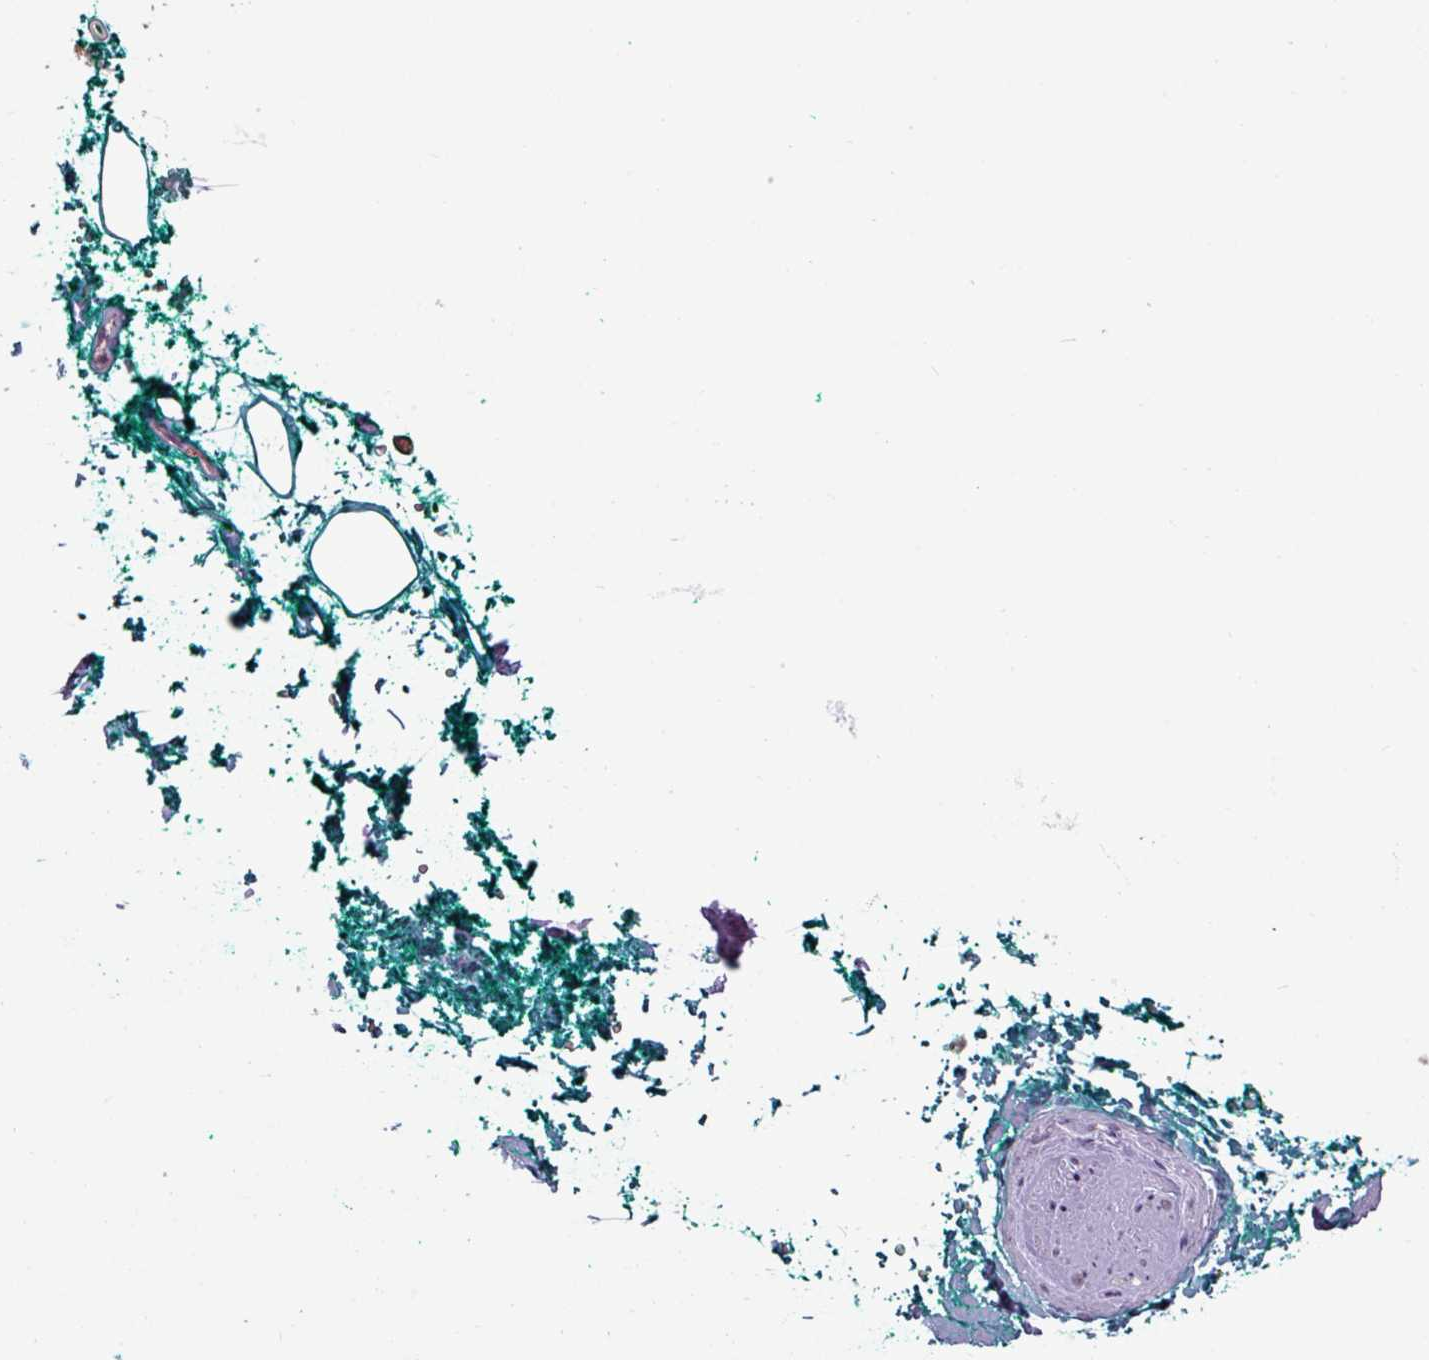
{"staining": {"intensity": "negative", "quantity": "none", "location": "none"}, "tissue": "adipose tissue", "cell_type": "Adipocytes", "image_type": "normal", "snomed": [{"axis": "morphology", "description": "Normal tissue, NOS"}, {"axis": "morphology", "description": "Adenocarcinoma, High grade"}, {"axis": "topography", "description": "Prostate"}, {"axis": "topography", "description": "Peripheral nerve tissue"}], "caption": "IHC image of unremarkable human adipose tissue stained for a protein (brown), which exhibits no expression in adipocytes. (DAB (3,3'-diaminobenzidine) immunohistochemistry visualized using brightfield microscopy, high magnification).", "gene": "SH3BGRL", "patient": {"sex": "male", "age": 68}}